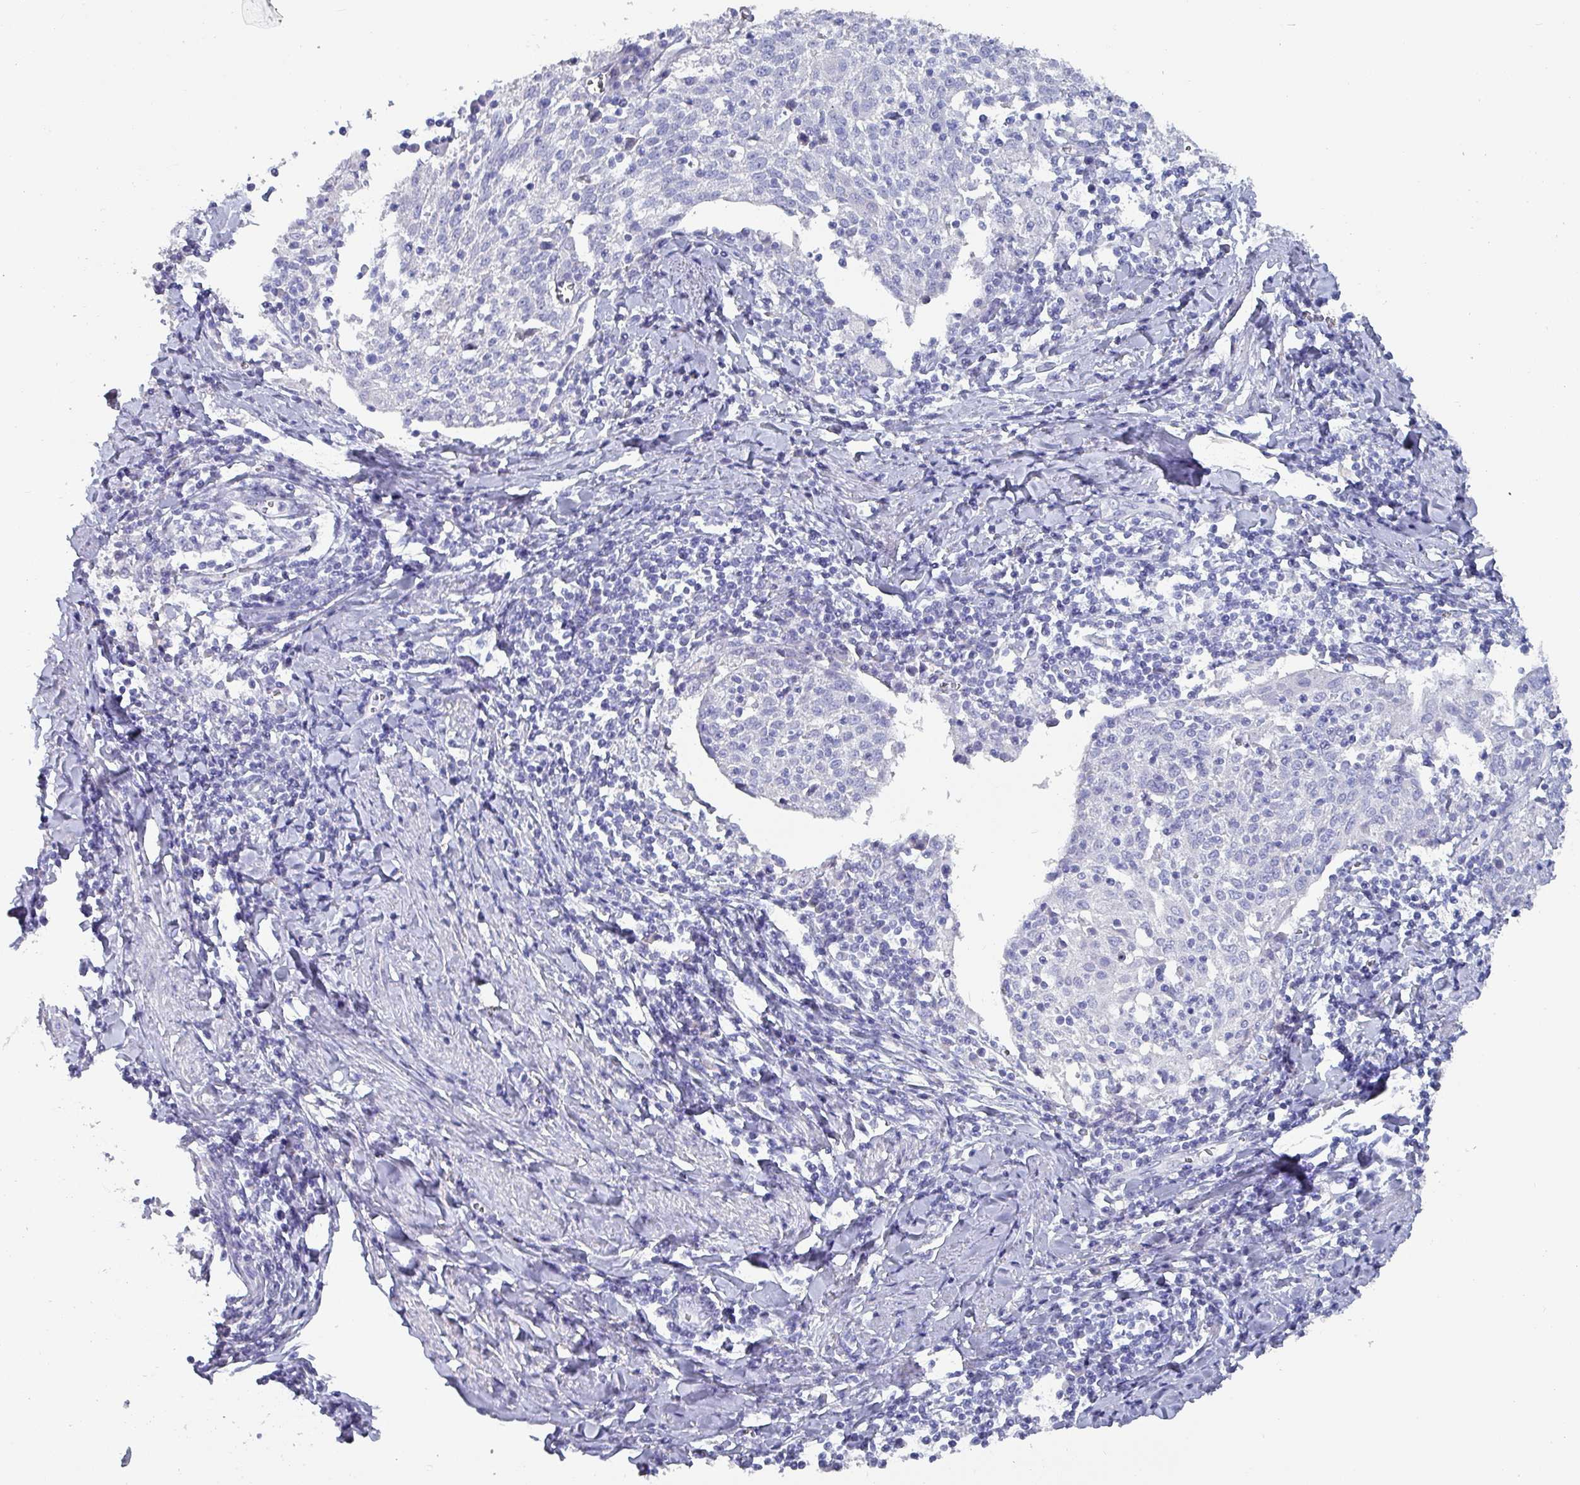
{"staining": {"intensity": "negative", "quantity": "none", "location": "none"}, "tissue": "cervical cancer", "cell_type": "Tumor cells", "image_type": "cancer", "snomed": [{"axis": "morphology", "description": "Squamous cell carcinoma, NOS"}, {"axis": "topography", "description": "Cervix"}], "caption": "Immunohistochemical staining of human squamous cell carcinoma (cervical) demonstrates no significant staining in tumor cells. Nuclei are stained in blue.", "gene": "INS-IGF2", "patient": {"sex": "female", "age": 52}}